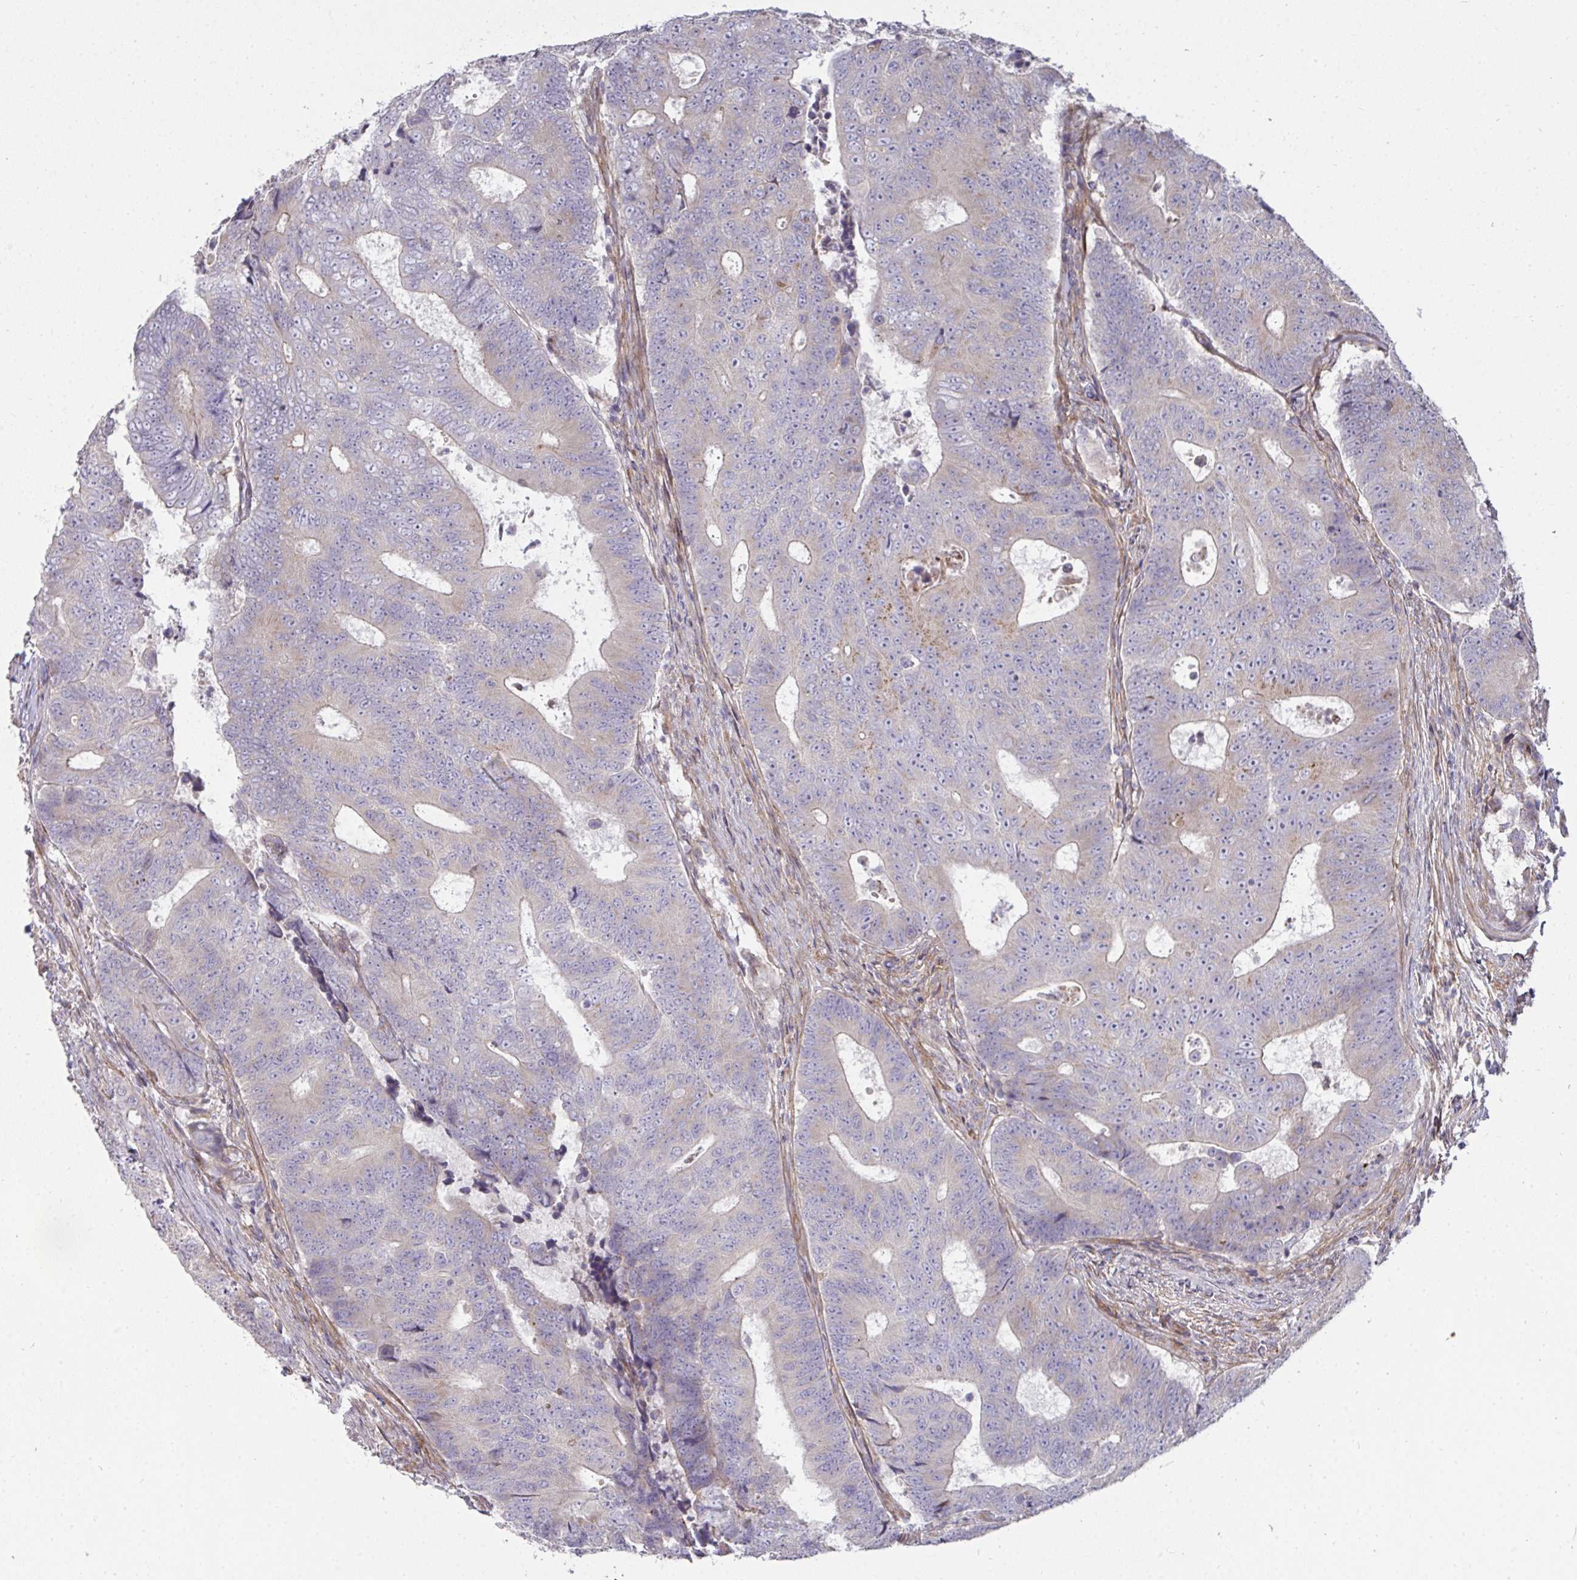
{"staining": {"intensity": "weak", "quantity": "25%-75%", "location": "cytoplasmic/membranous"}, "tissue": "colorectal cancer", "cell_type": "Tumor cells", "image_type": "cancer", "snomed": [{"axis": "morphology", "description": "Adenocarcinoma, NOS"}, {"axis": "topography", "description": "Colon"}], "caption": "Colorectal cancer (adenocarcinoma) tissue demonstrates weak cytoplasmic/membranous staining in about 25%-75% of tumor cells (DAB (3,3'-diaminobenzidine) = brown stain, brightfield microscopy at high magnification).", "gene": "SH2D1B", "patient": {"sex": "female", "age": 48}}